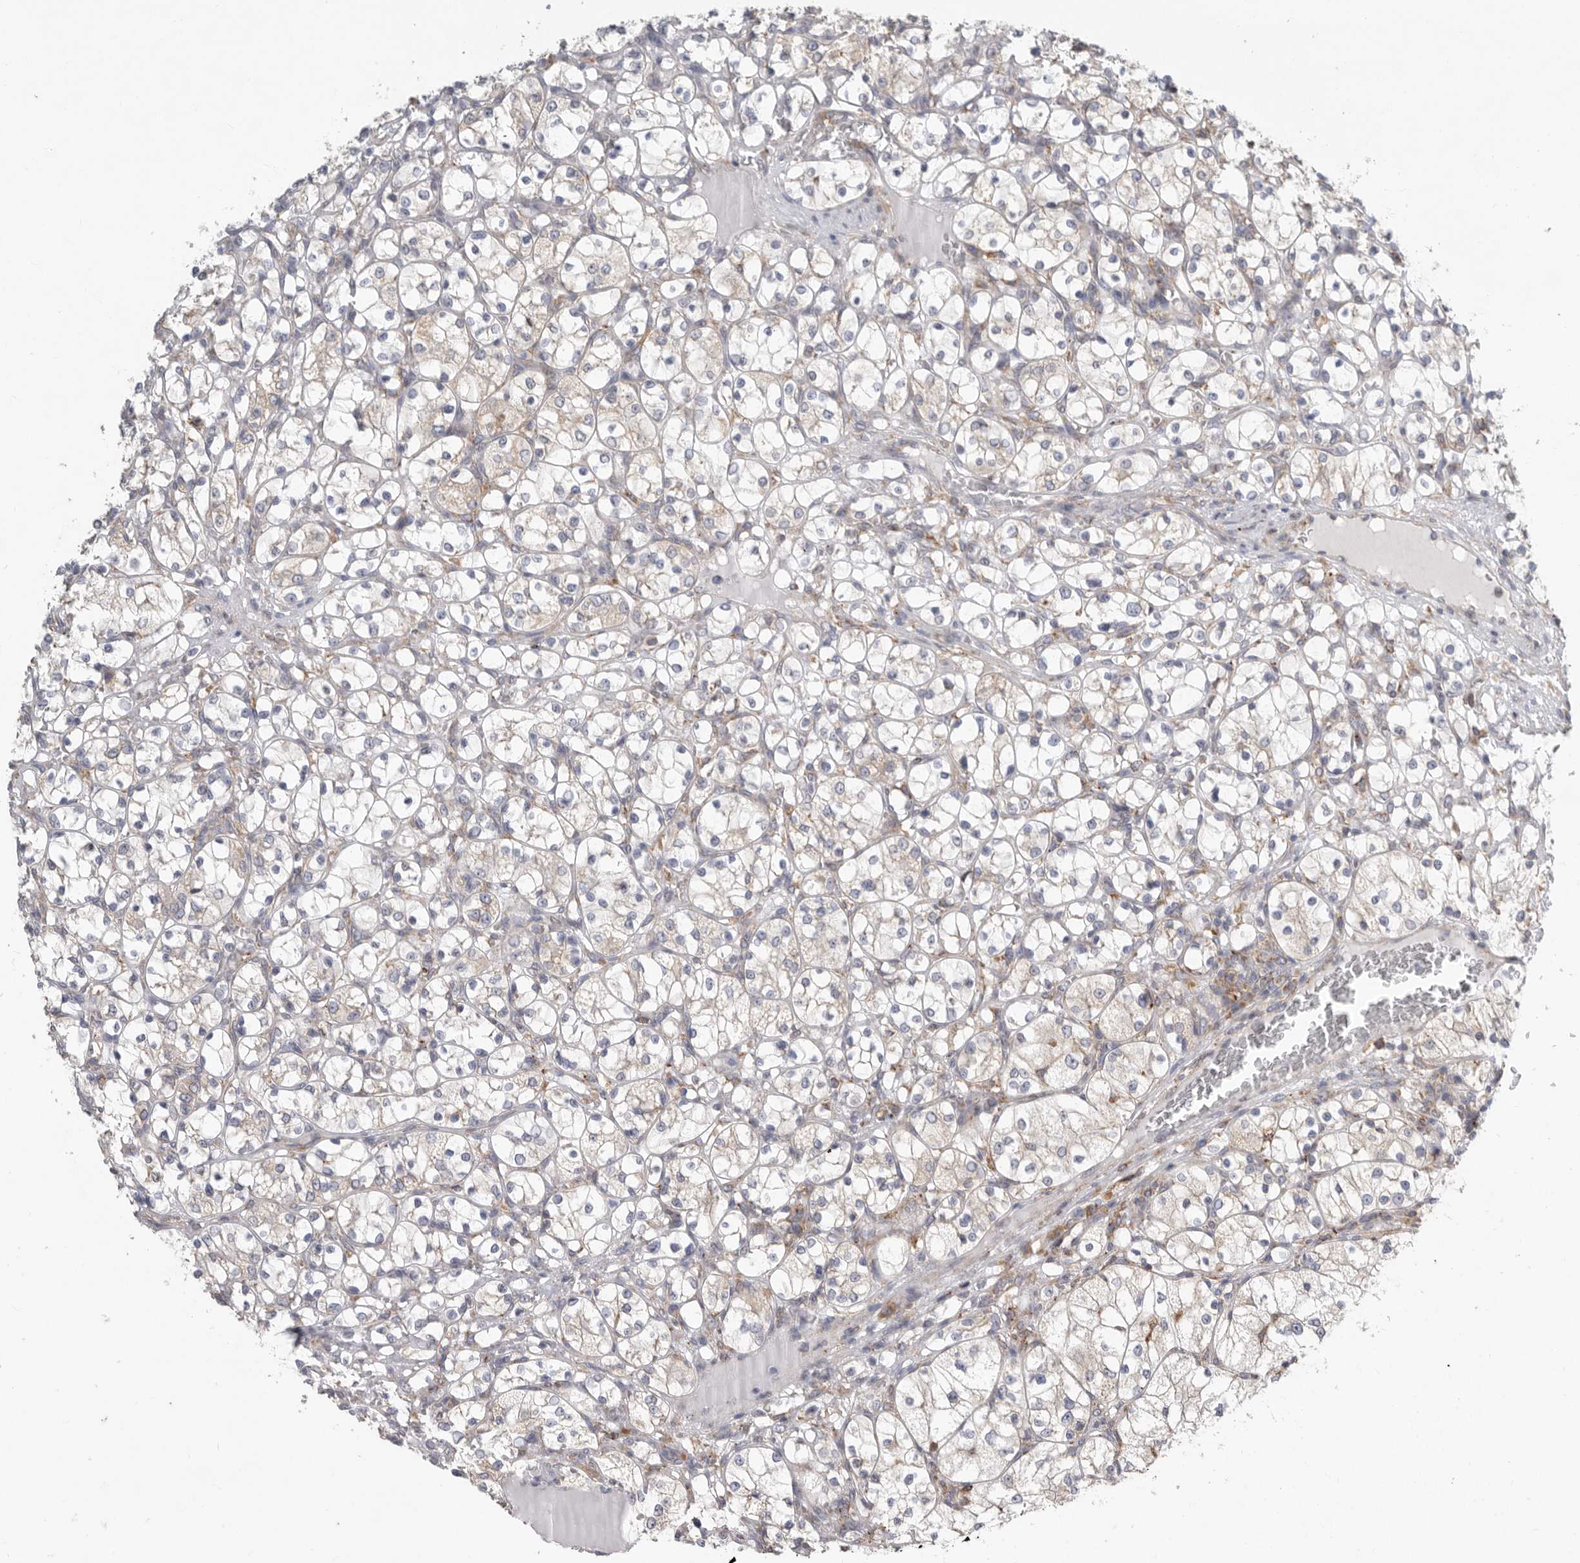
{"staining": {"intensity": "weak", "quantity": "<25%", "location": "cytoplasmic/membranous"}, "tissue": "renal cancer", "cell_type": "Tumor cells", "image_type": "cancer", "snomed": [{"axis": "morphology", "description": "Adenocarcinoma, NOS"}, {"axis": "topography", "description": "Kidney"}], "caption": "IHC of human renal cancer (adenocarcinoma) reveals no expression in tumor cells.", "gene": "GANAB", "patient": {"sex": "female", "age": 69}}